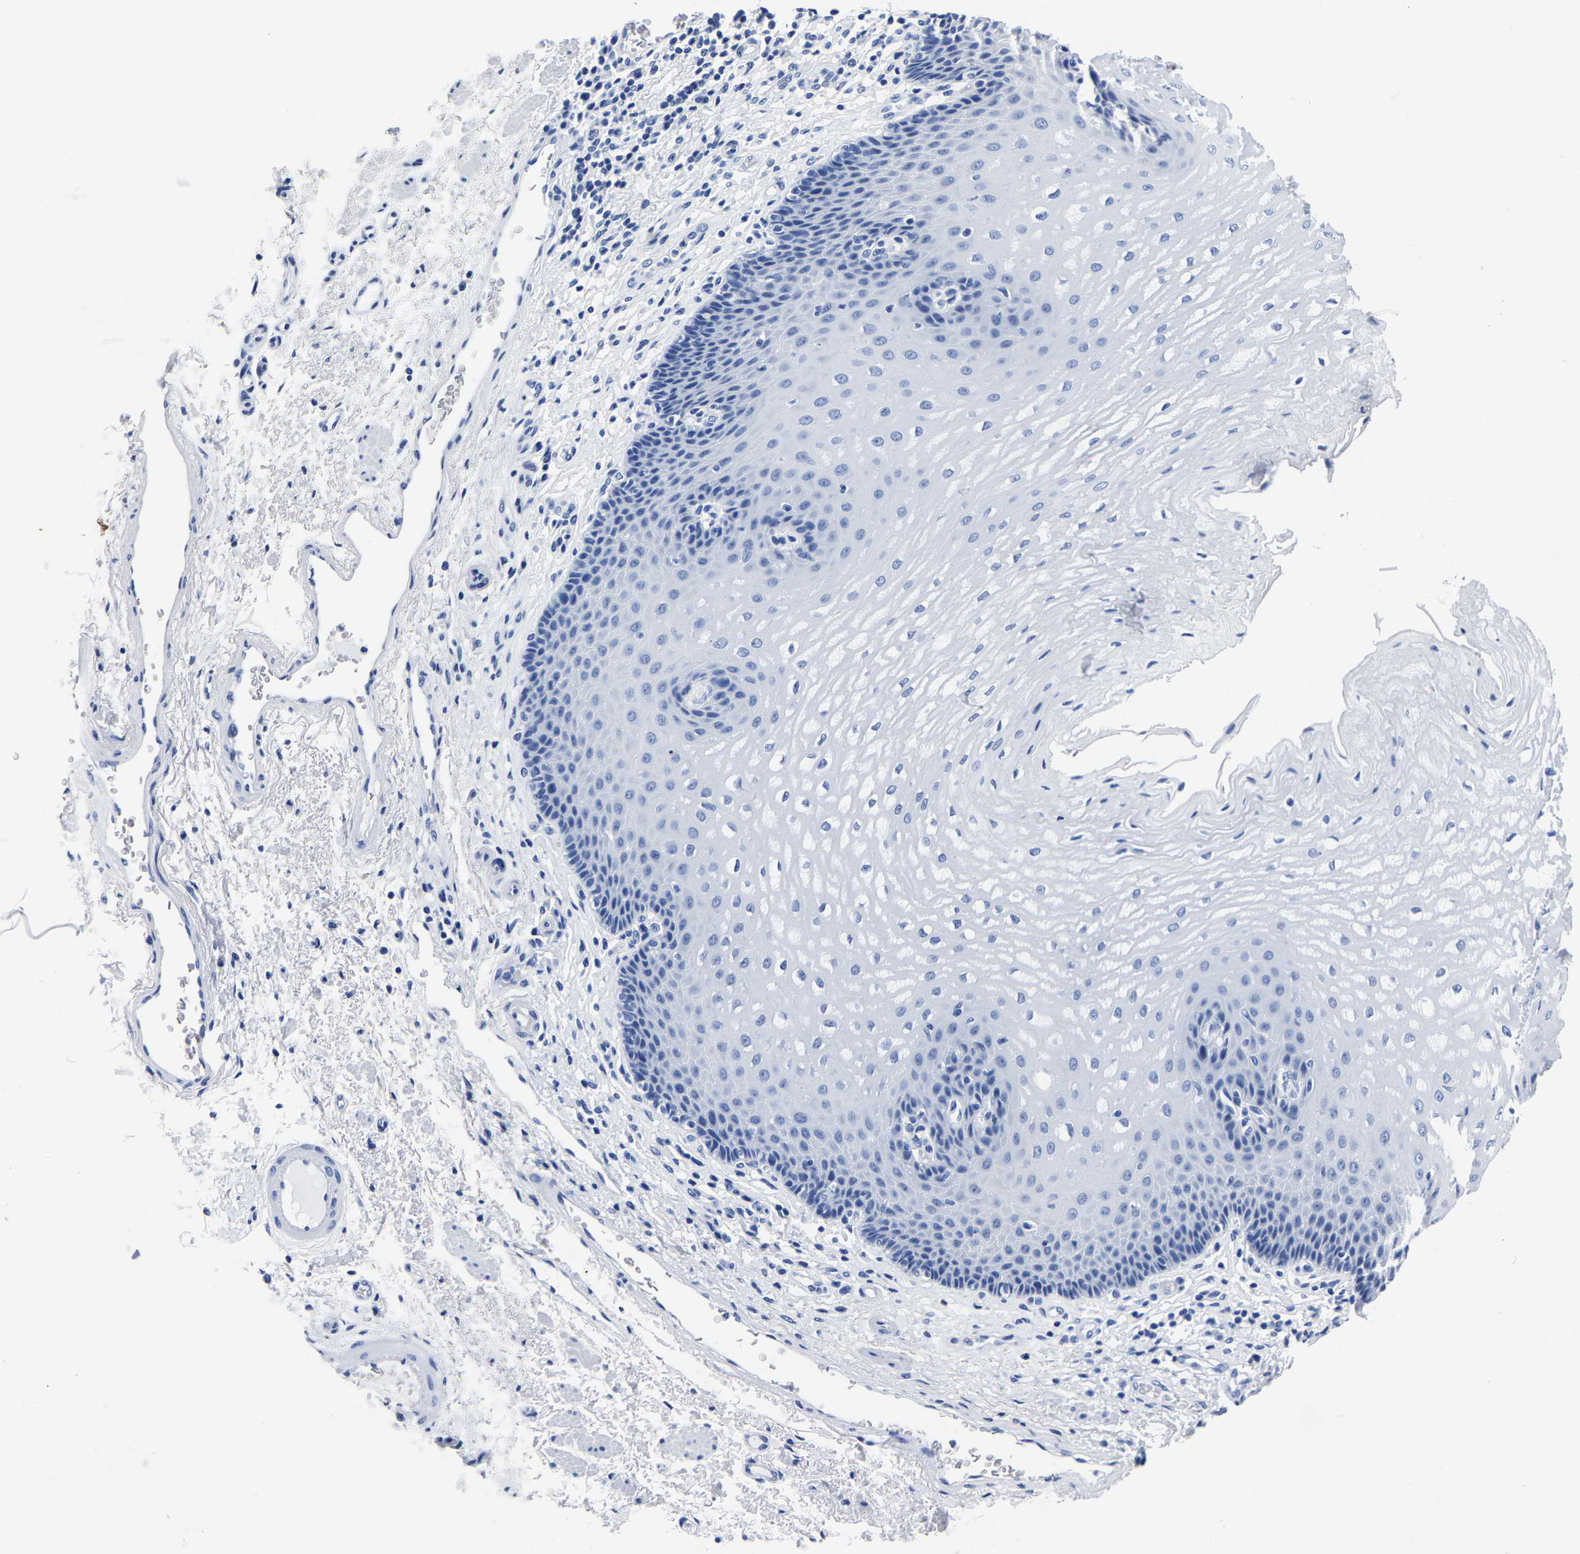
{"staining": {"intensity": "negative", "quantity": "none", "location": "none"}, "tissue": "esophagus", "cell_type": "Squamous epithelial cells", "image_type": "normal", "snomed": [{"axis": "morphology", "description": "Normal tissue, NOS"}, {"axis": "topography", "description": "Esophagus"}], "caption": "Immunohistochemistry (IHC) micrograph of benign esophagus: esophagus stained with DAB displays no significant protein staining in squamous epithelial cells.", "gene": "IMPG2", "patient": {"sex": "male", "age": 54}}